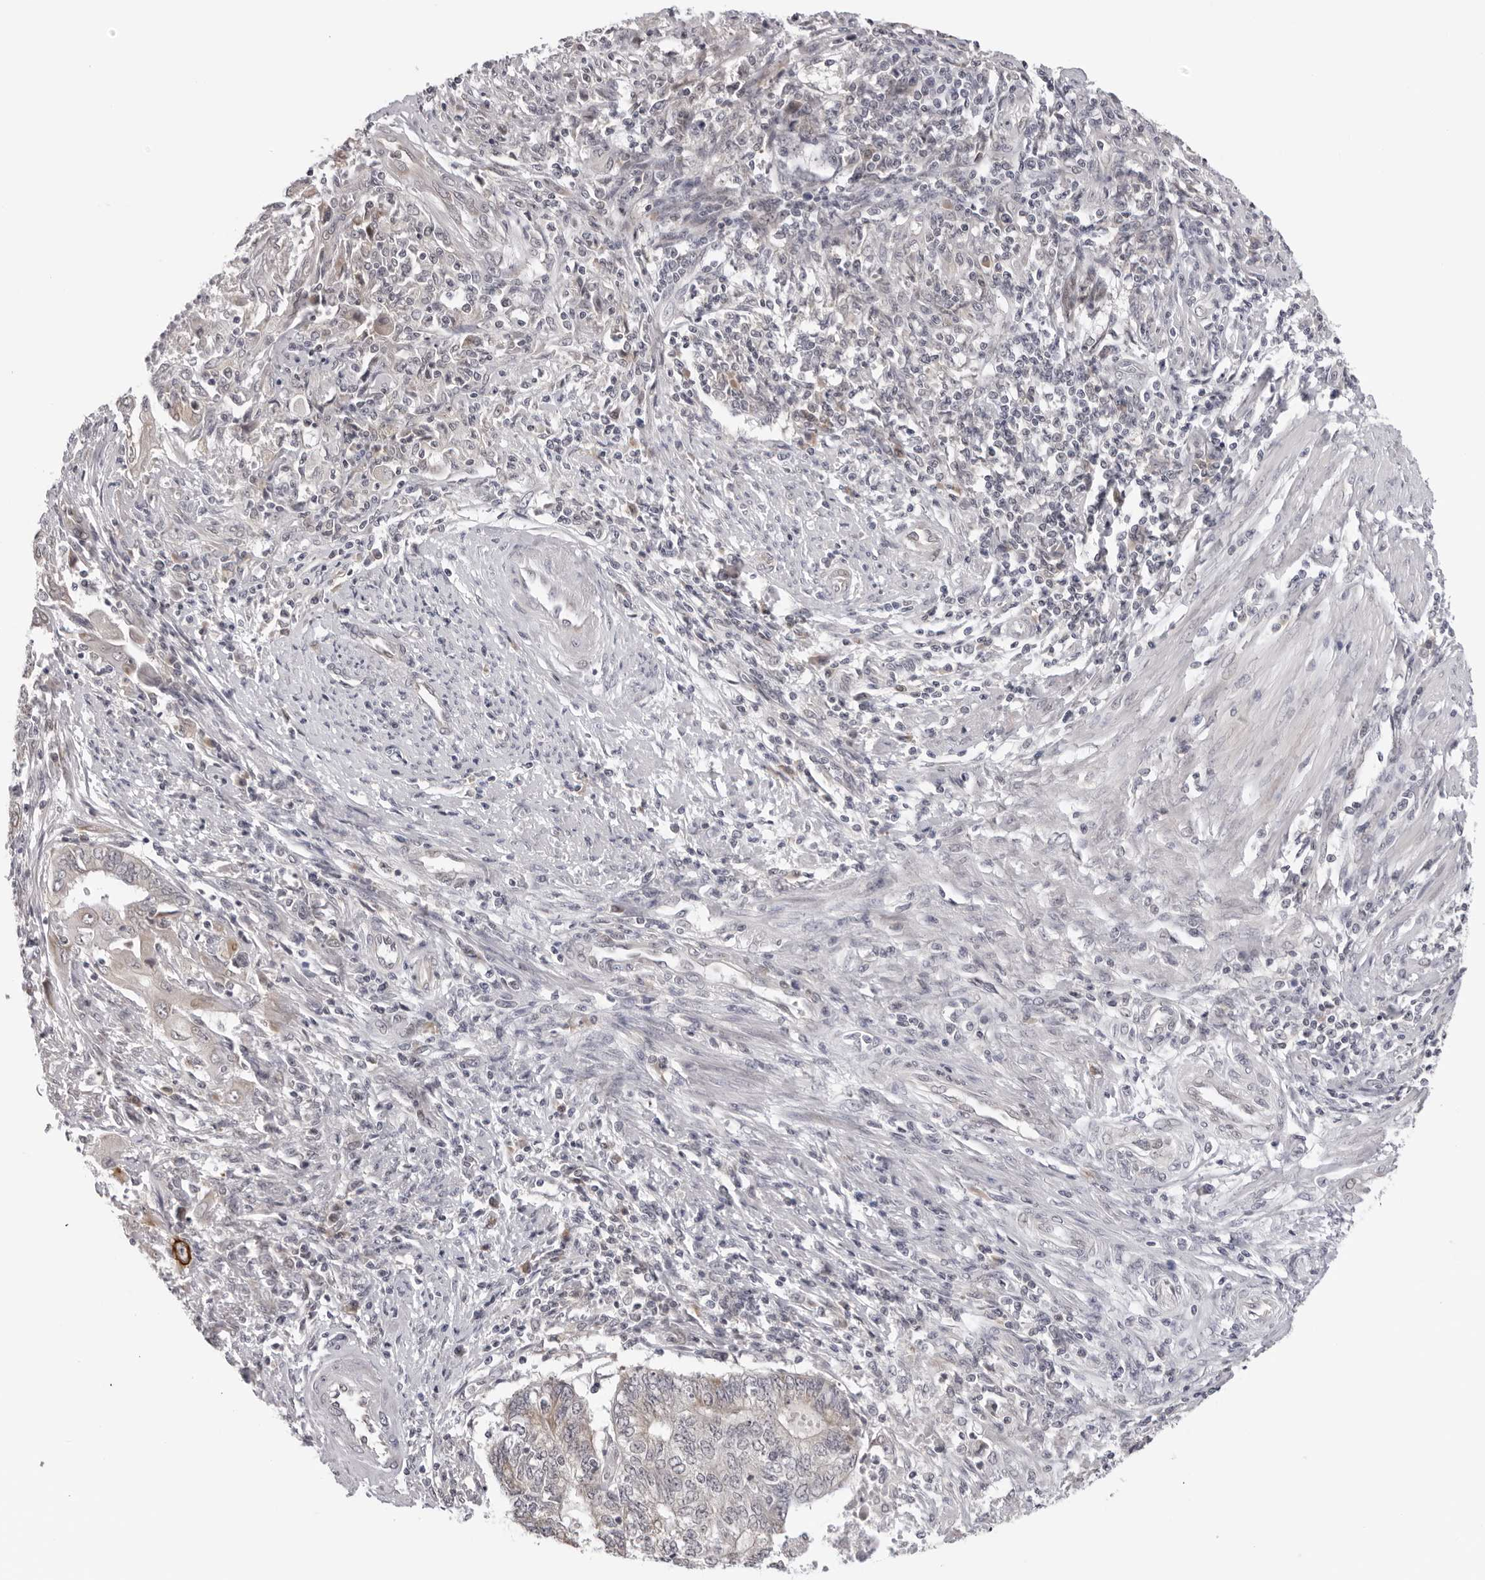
{"staining": {"intensity": "negative", "quantity": "none", "location": "none"}, "tissue": "endometrial cancer", "cell_type": "Tumor cells", "image_type": "cancer", "snomed": [{"axis": "morphology", "description": "Adenocarcinoma, NOS"}, {"axis": "topography", "description": "Uterus"}, {"axis": "topography", "description": "Endometrium"}], "caption": "The photomicrograph exhibits no significant positivity in tumor cells of endometrial cancer.", "gene": "PRUNE1", "patient": {"sex": "female", "age": 70}}